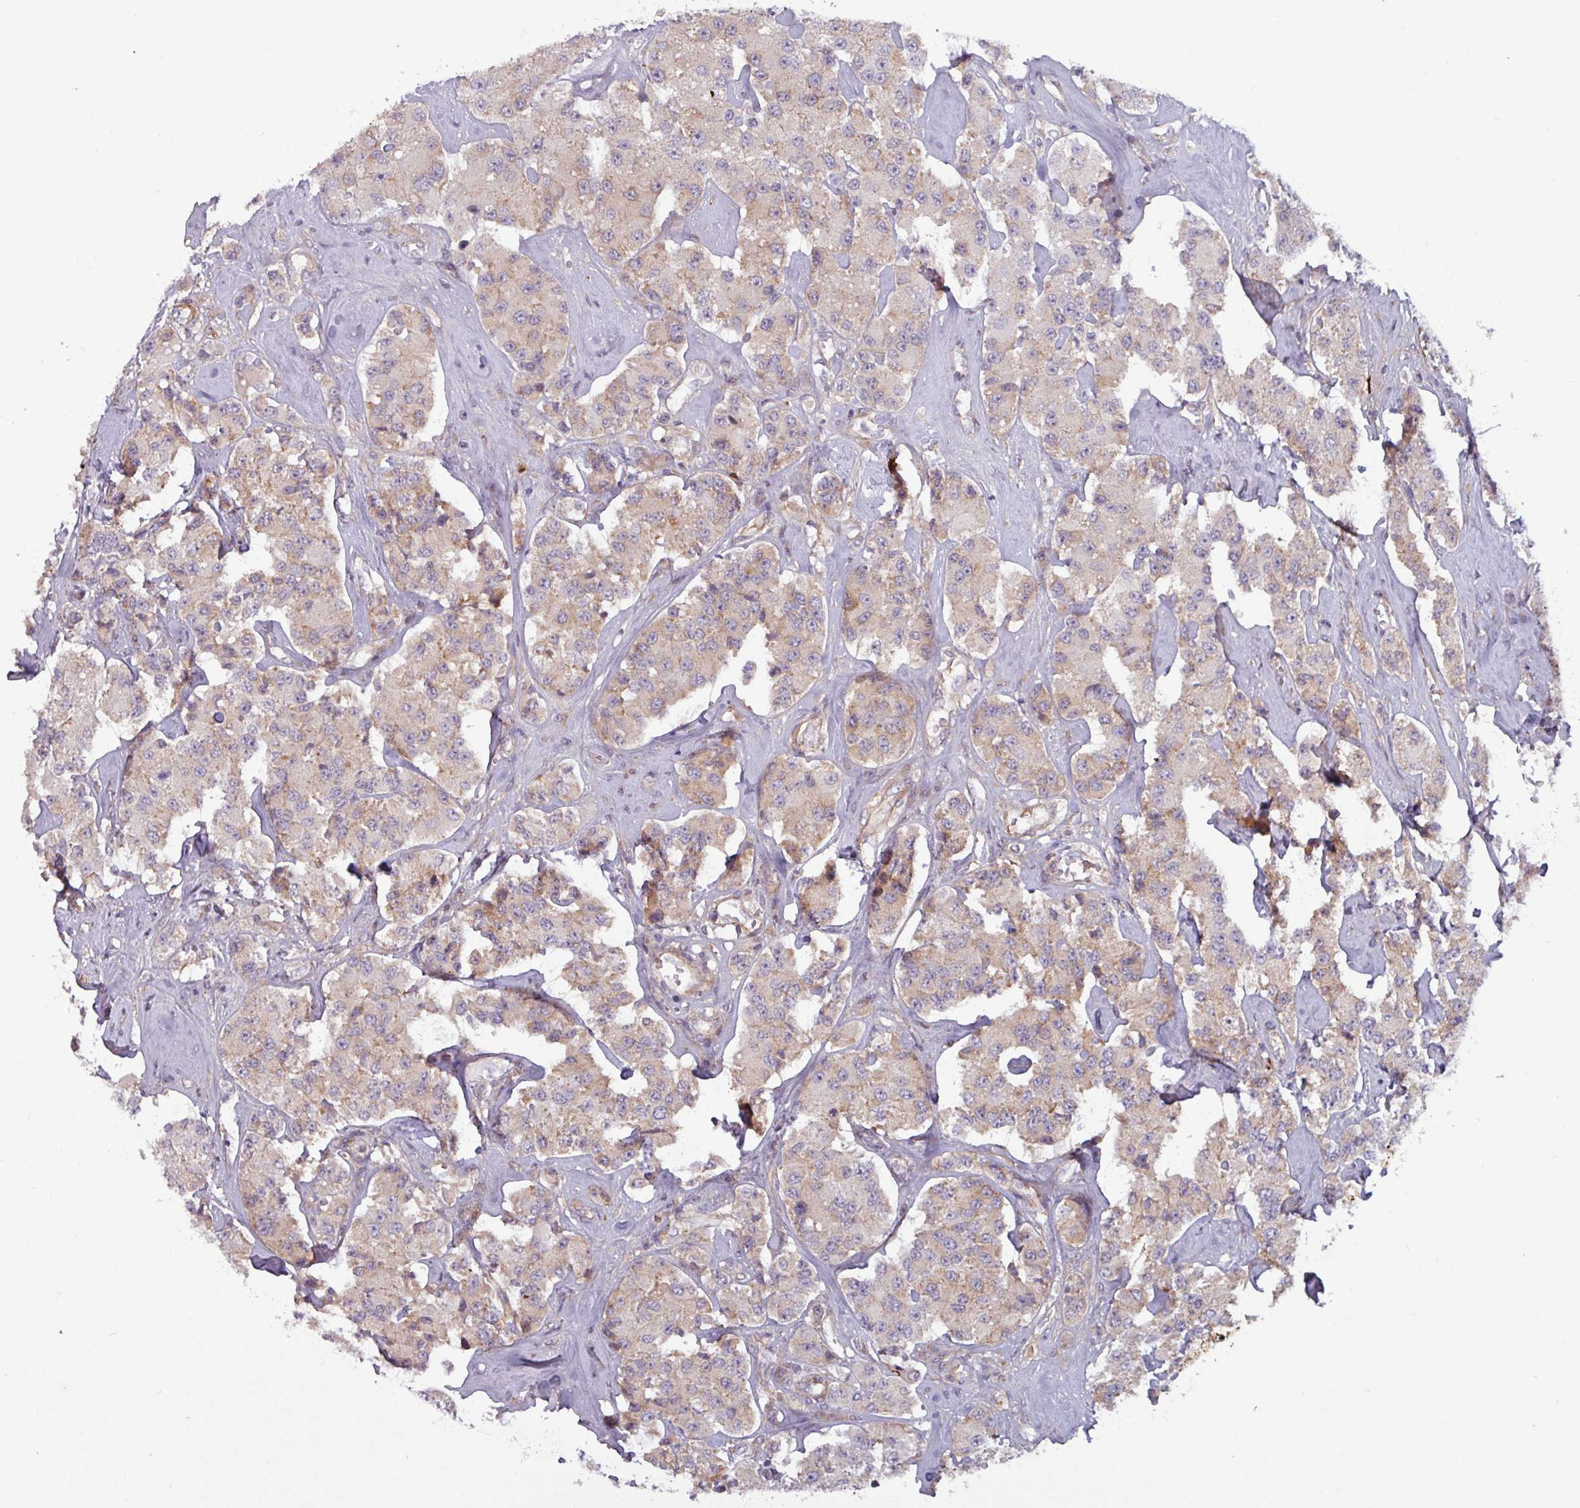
{"staining": {"intensity": "weak", "quantity": "<25%", "location": "cytoplasmic/membranous"}, "tissue": "carcinoid", "cell_type": "Tumor cells", "image_type": "cancer", "snomed": [{"axis": "morphology", "description": "Carcinoid, malignant, NOS"}, {"axis": "topography", "description": "Pancreas"}], "caption": "Tumor cells show no significant staining in carcinoid (malignant). (Stains: DAB (3,3'-diaminobenzidine) immunohistochemistry with hematoxylin counter stain, Microscopy: brightfield microscopy at high magnification).", "gene": "PCED1A", "patient": {"sex": "male", "age": 41}}